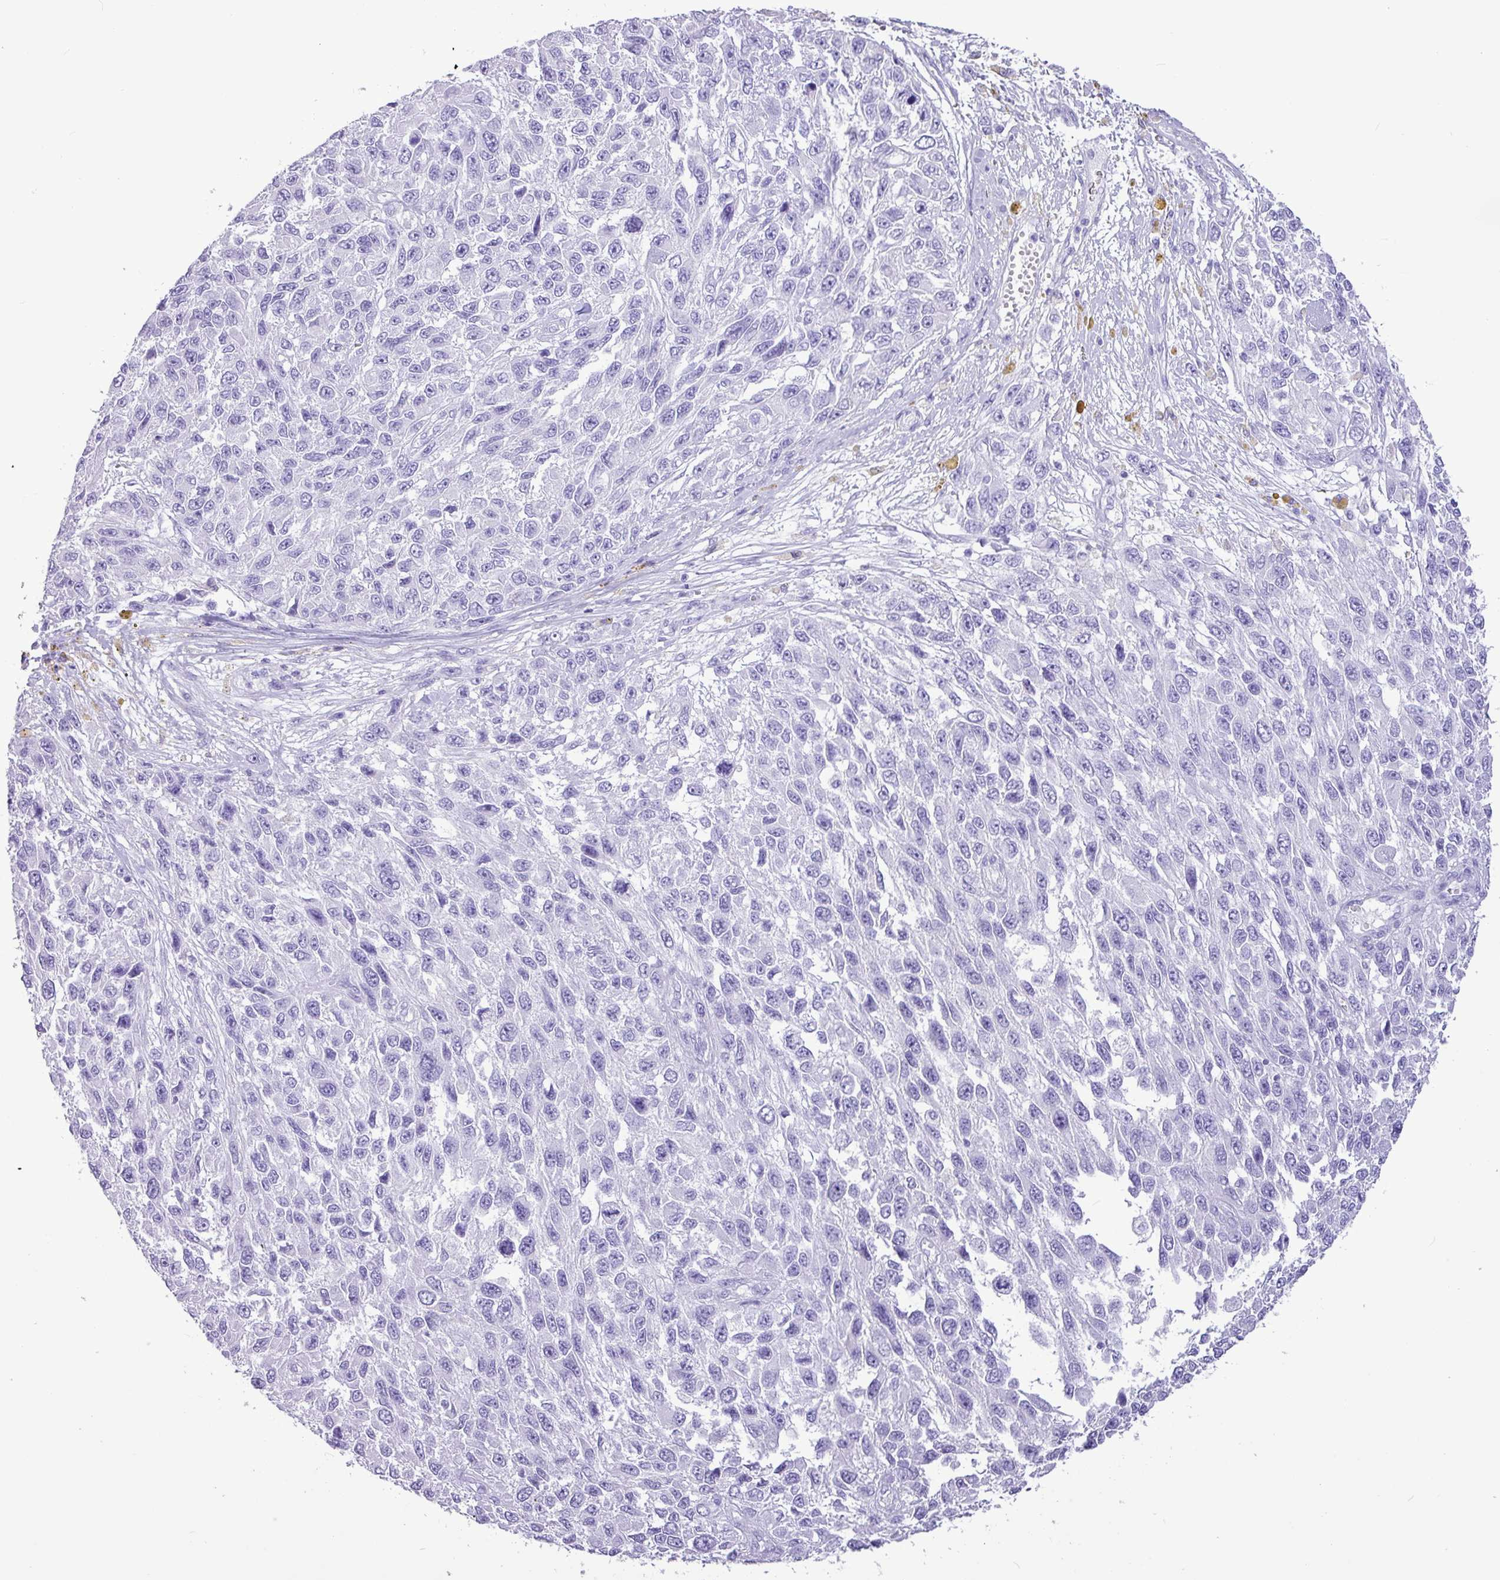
{"staining": {"intensity": "negative", "quantity": "none", "location": "none"}, "tissue": "melanoma", "cell_type": "Tumor cells", "image_type": "cancer", "snomed": [{"axis": "morphology", "description": "Malignant melanoma, NOS"}, {"axis": "topography", "description": "Skin"}], "caption": "DAB immunohistochemical staining of malignant melanoma reveals no significant expression in tumor cells.", "gene": "CKMT2", "patient": {"sex": "female", "age": 96}}